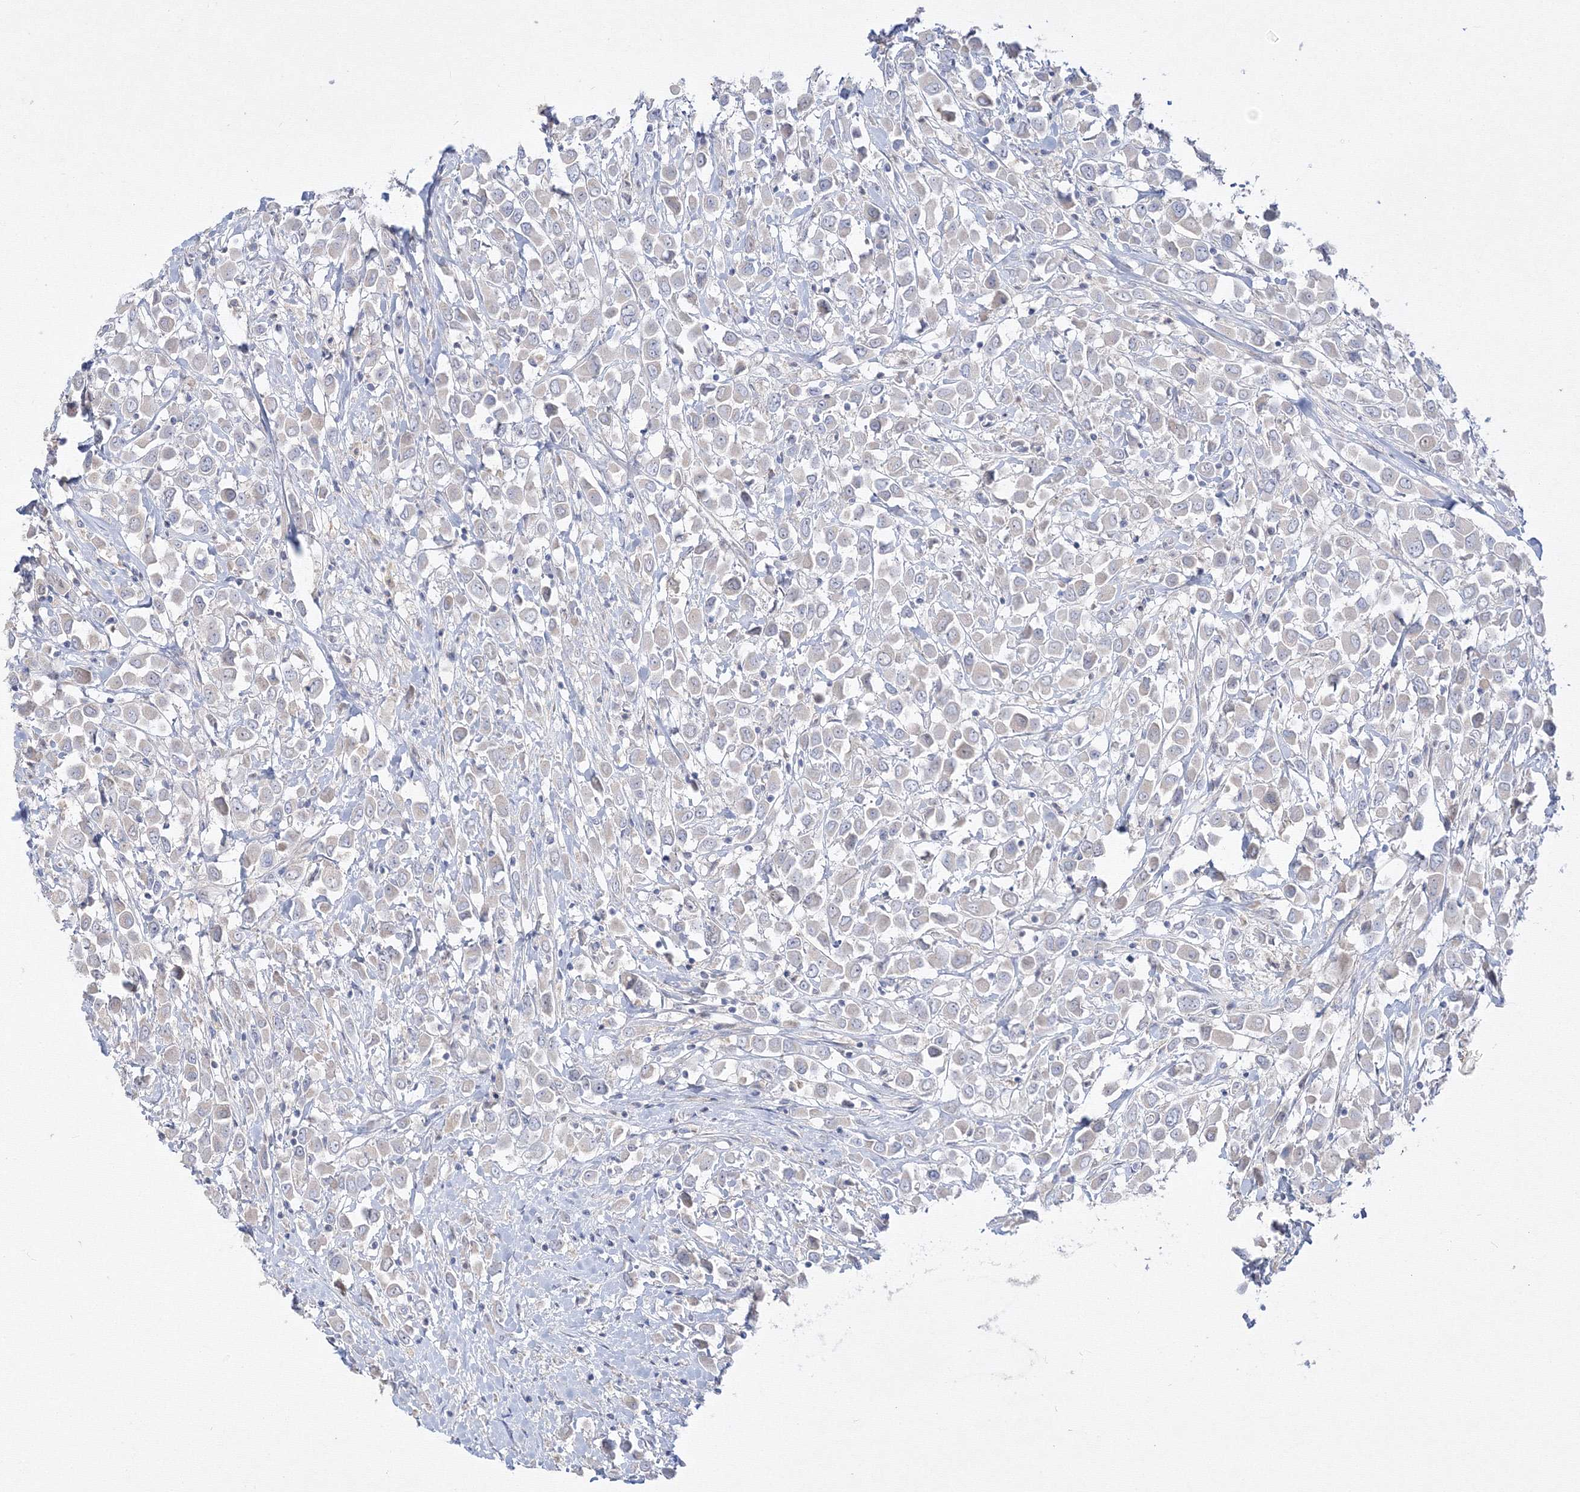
{"staining": {"intensity": "negative", "quantity": "none", "location": "none"}, "tissue": "breast cancer", "cell_type": "Tumor cells", "image_type": "cancer", "snomed": [{"axis": "morphology", "description": "Duct carcinoma"}, {"axis": "topography", "description": "Breast"}], "caption": "Human breast cancer (invasive ductal carcinoma) stained for a protein using immunohistochemistry (IHC) shows no positivity in tumor cells.", "gene": "FBXL8", "patient": {"sex": "female", "age": 61}}